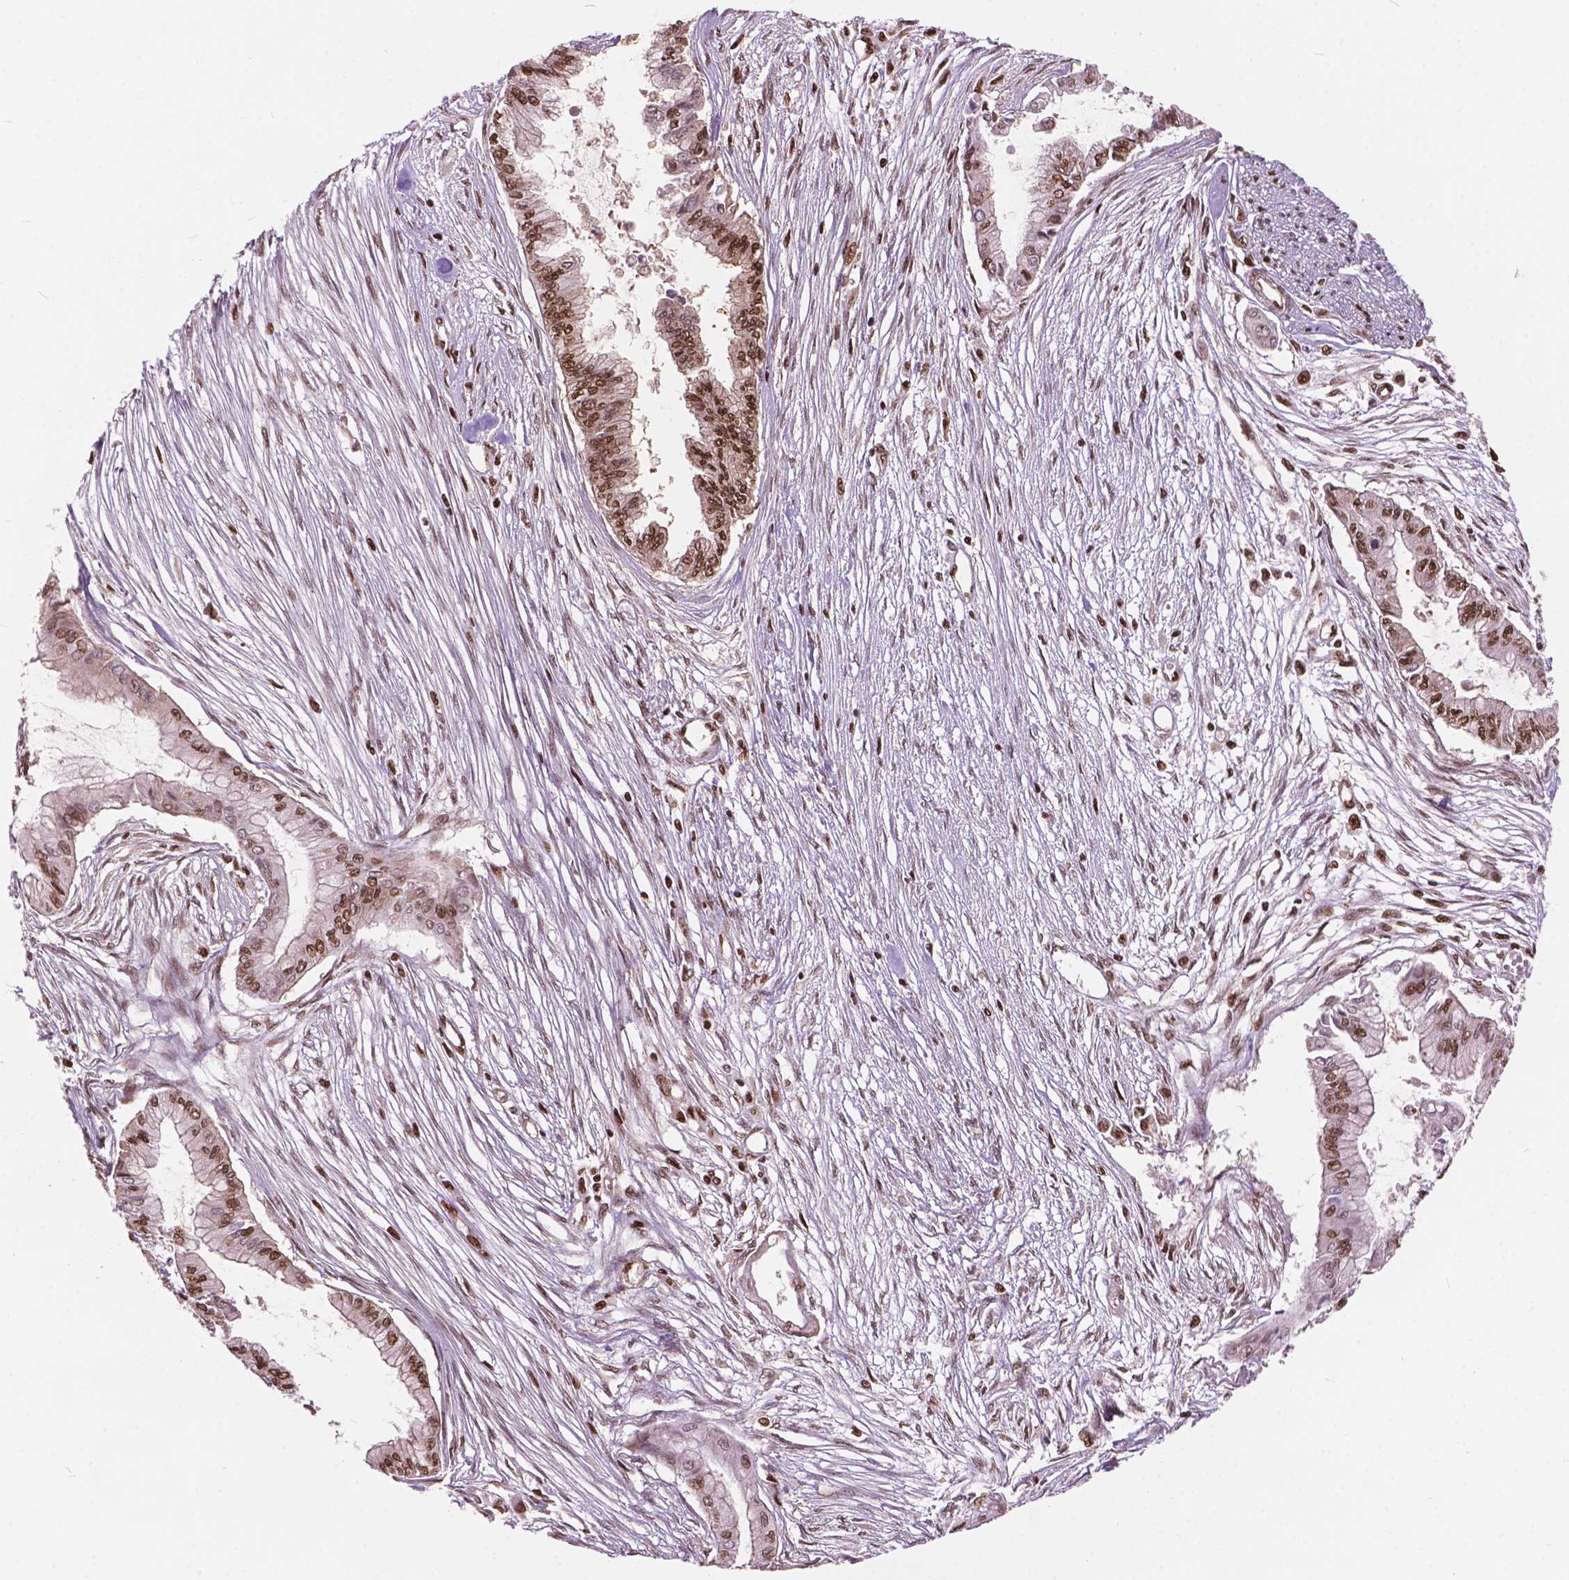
{"staining": {"intensity": "strong", "quantity": ">75%", "location": "nuclear"}, "tissue": "pancreatic cancer", "cell_type": "Tumor cells", "image_type": "cancer", "snomed": [{"axis": "morphology", "description": "Adenocarcinoma, NOS"}, {"axis": "topography", "description": "Pancreas"}], "caption": "A brown stain highlights strong nuclear positivity of a protein in human pancreatic adenocarcinoma tumor cells.", "gene": "ANP32B", "patient": {"sex": "female", "age": 68}}